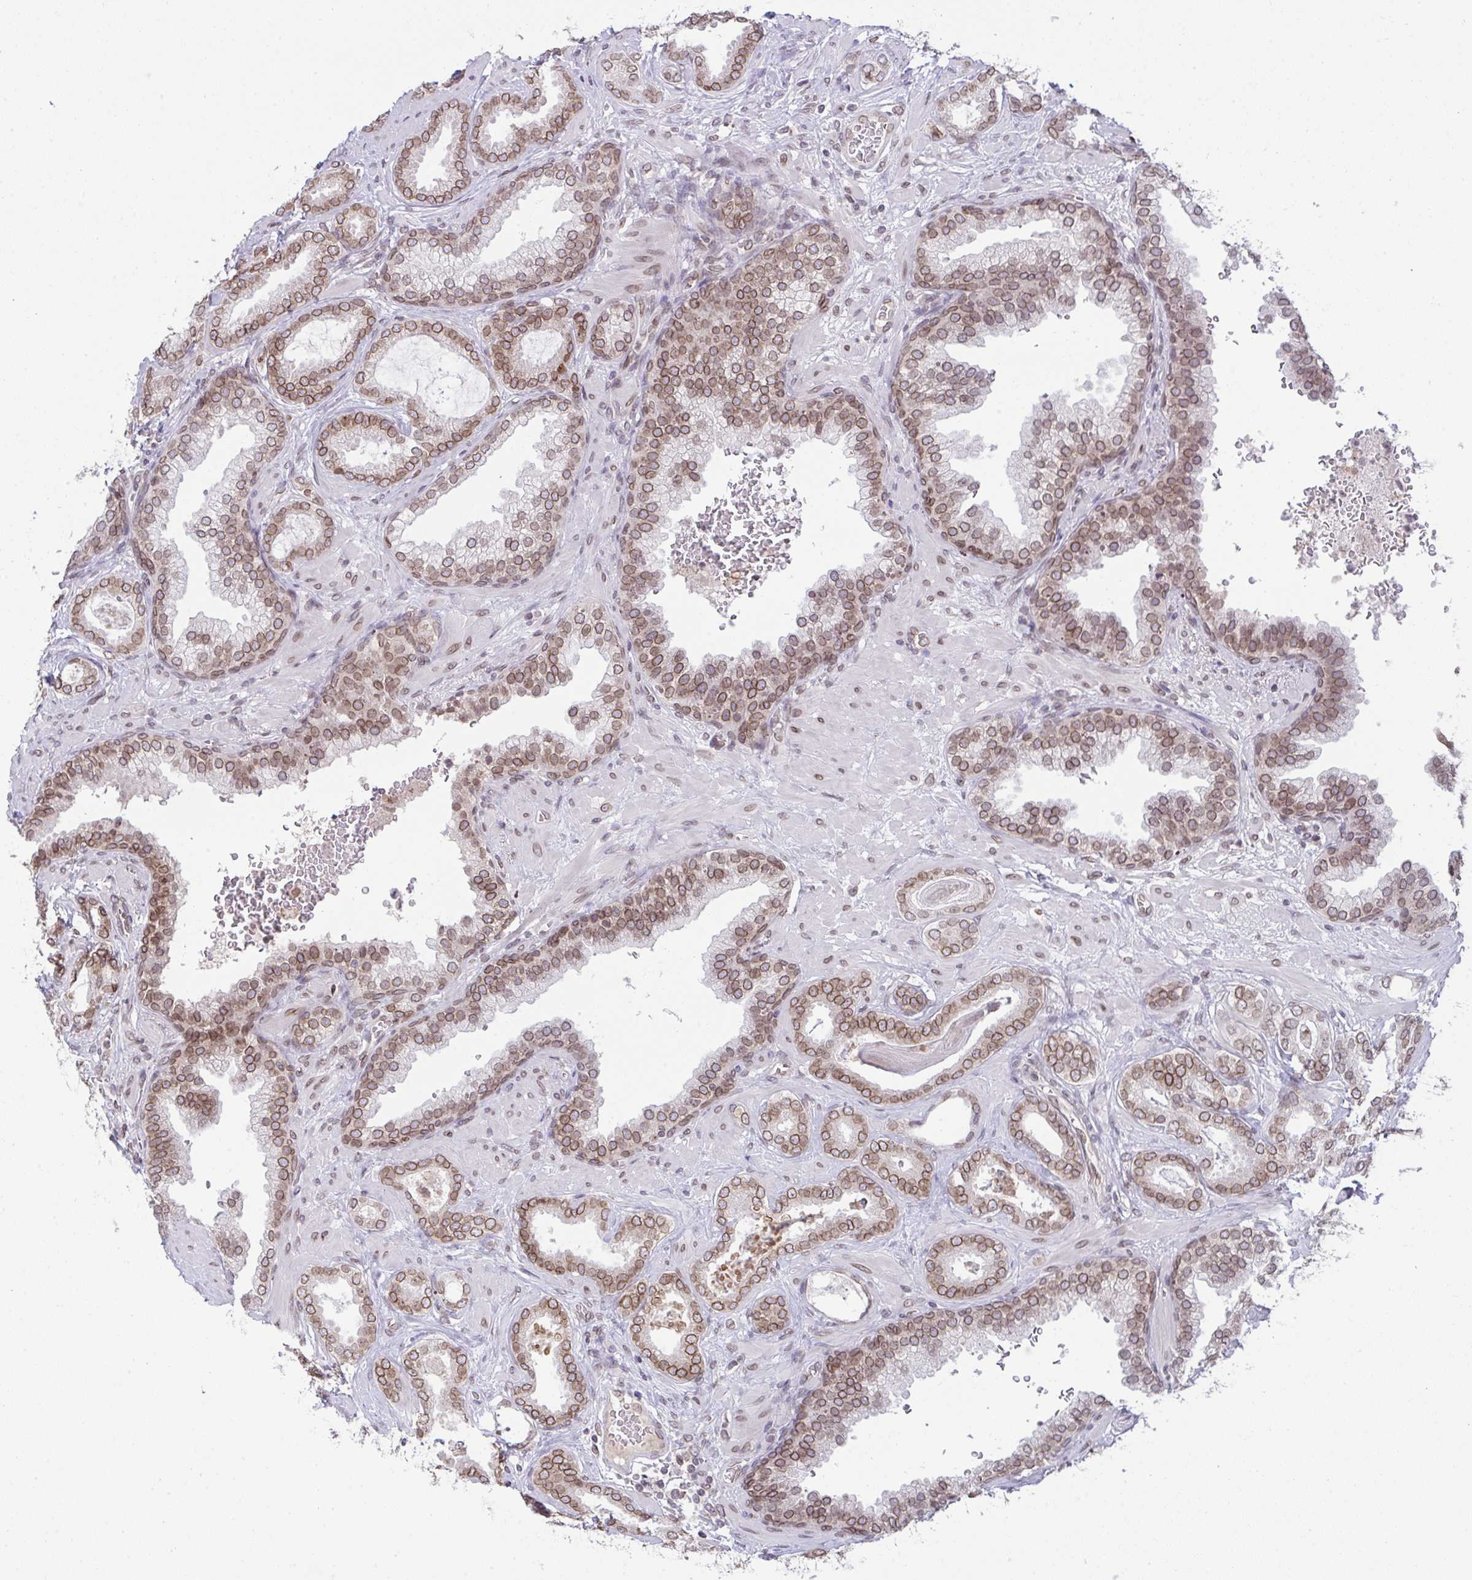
{"staining": {"intensity": "moderate", "quantity": ">75%", "location": "cytoplasmic/membranous,nuclear"}, "tissue": "prostate cancer", "cell_type": "Tumor cells", "image_type": "cancer", "snomed": [{"axis": "morphology", "description": "Adenocarcinoma, High grade"}, {"axis": "topography", "description": "Prostate"}], "caption": "Moderate cytoplasmic/membranous and nuclear positivity is seen in about >75% of tumor cells in prostate cancer (adenocarcinoma (high-grade)).", "gene": "RANBP2", "patient": {"sex": "male", "age": 58}}